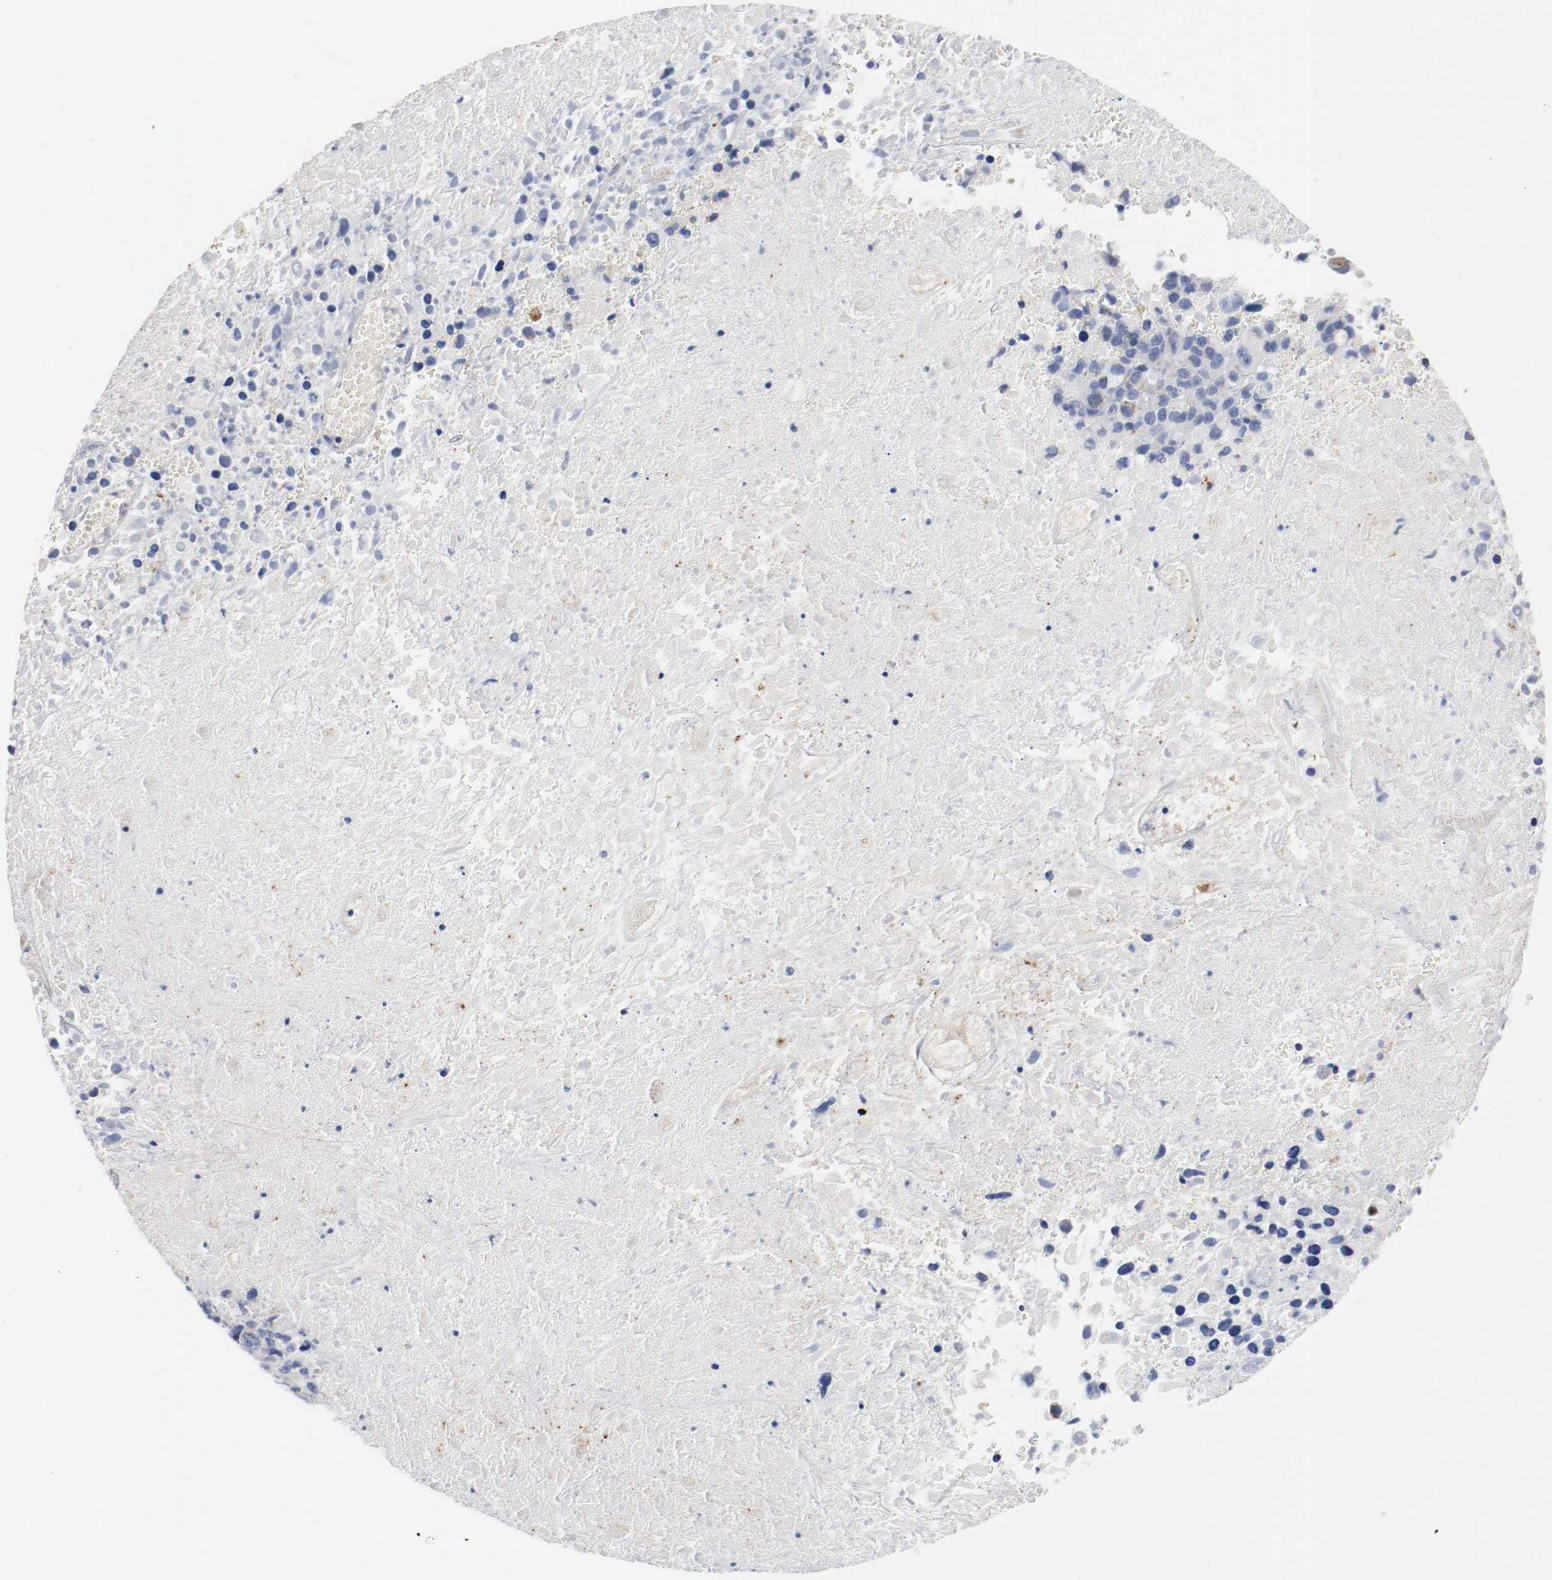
{"staining": {"intensity": "weak", "quantity": "<25%", "location": "cytoplasmic/membranous"}, "tissue": "melanoma", "cell_type": "Tumor cells", "image_type": "cancer", "snomed": [{"axis": "morphology", "description": "Malignant melanoma, Metastatic site"}, {"axis": "topography", "description": "Cerebral cortex"}], "caption": "There is no significant positivity in tumor cells of melanoma.", "gene": "TUBD1", "patient": {"sex": "female", "age": 52}}